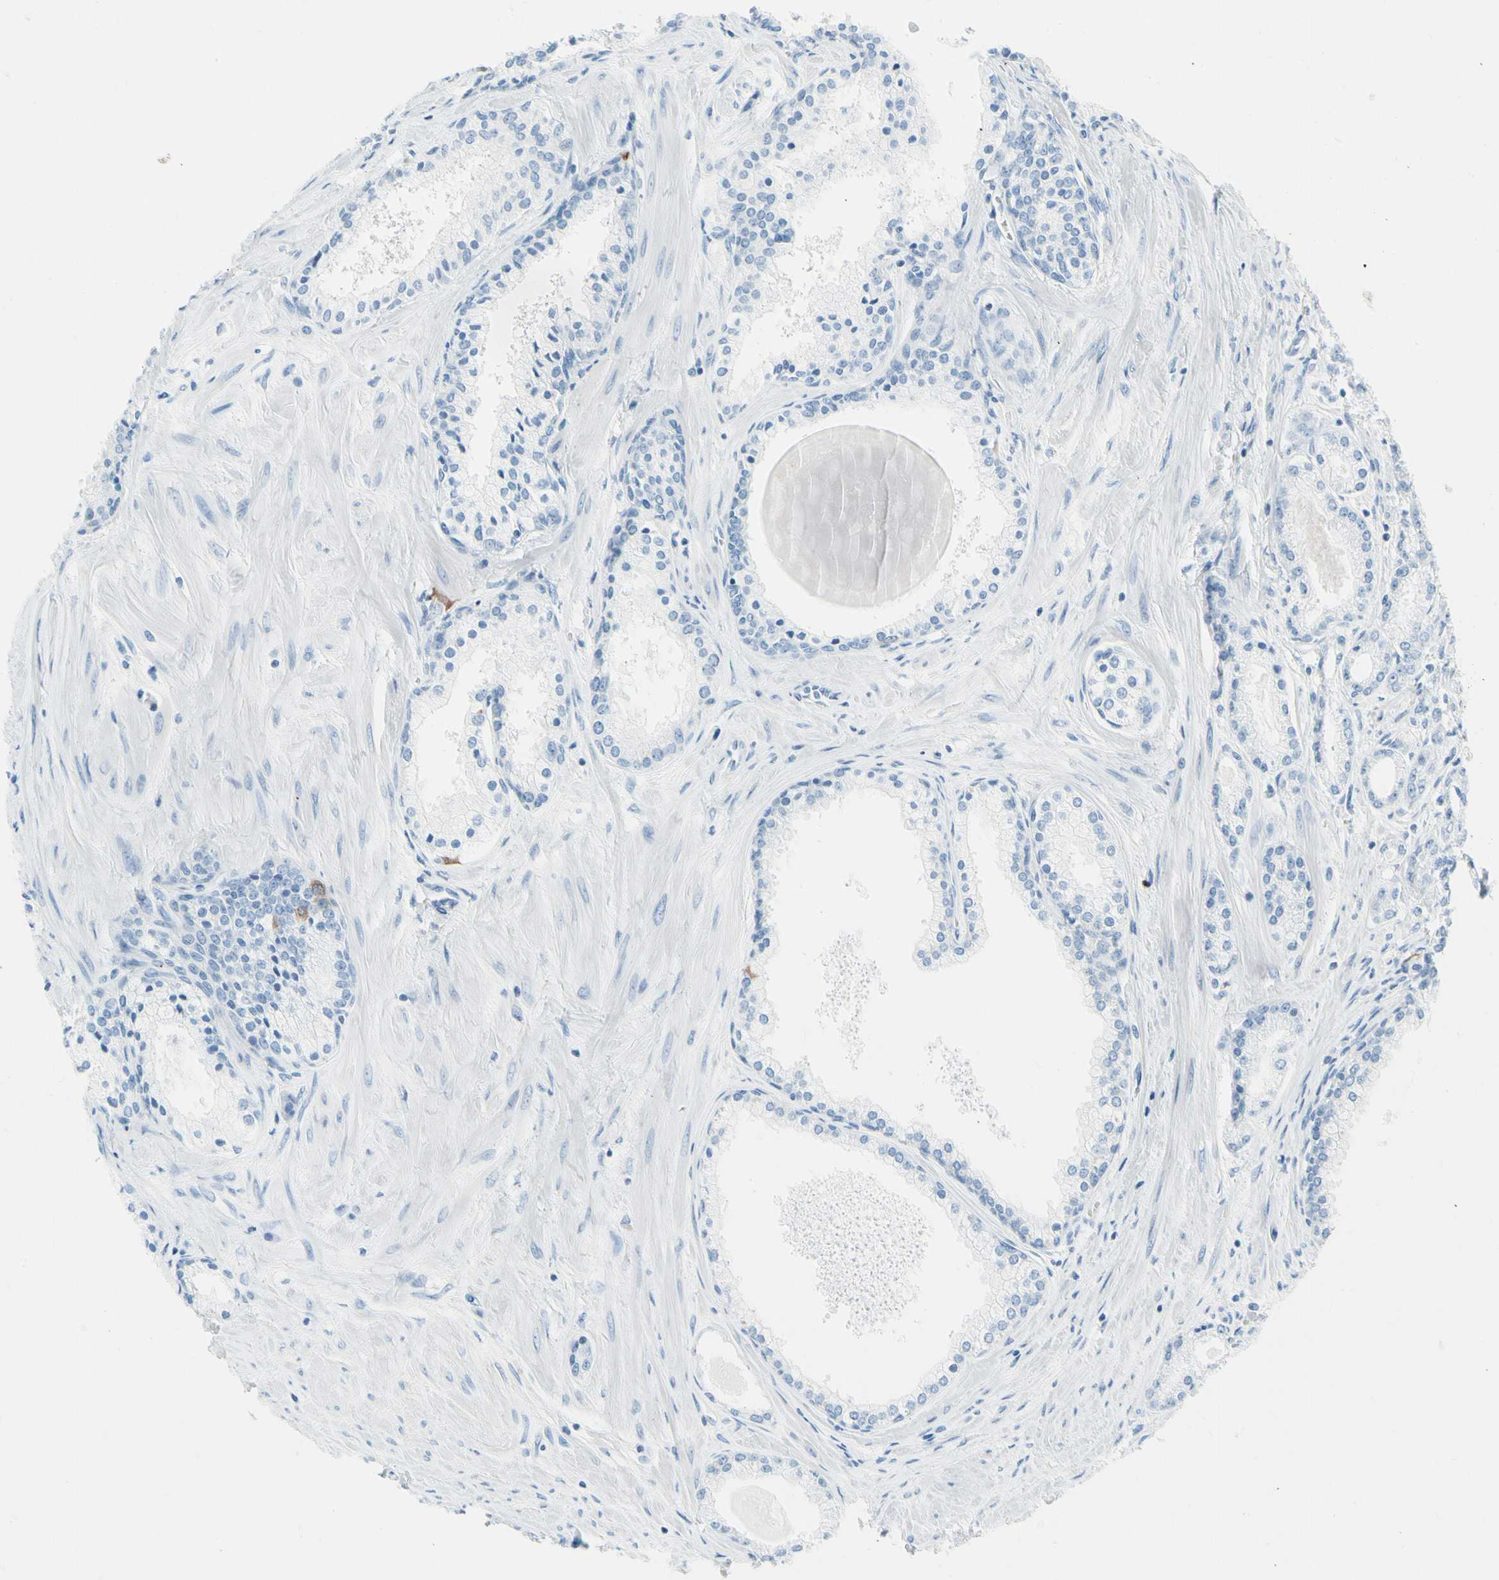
{"staining": {"intensity": "negative", "quantity": "none", "location": "none"}, "tissue": "prostate cancer", "cell_type": "Tumor cells", "image_type": "cancer", "snomed": [{"axis": "morphology", "description": "Adenocarcinoma, High grade"}, {"axis": "topography", "description": "Prostate"}], "caption": "Tumor cells are negative for protein expression in human prostate adenocarcinoma (high-grade). (DAB (3,3'-diaminobenzidine) immunohistochemistry visualized using brightfield microscopy, high magnification).", "gene": "TACC3", "patient": {"sex": "male", "age": 61}}